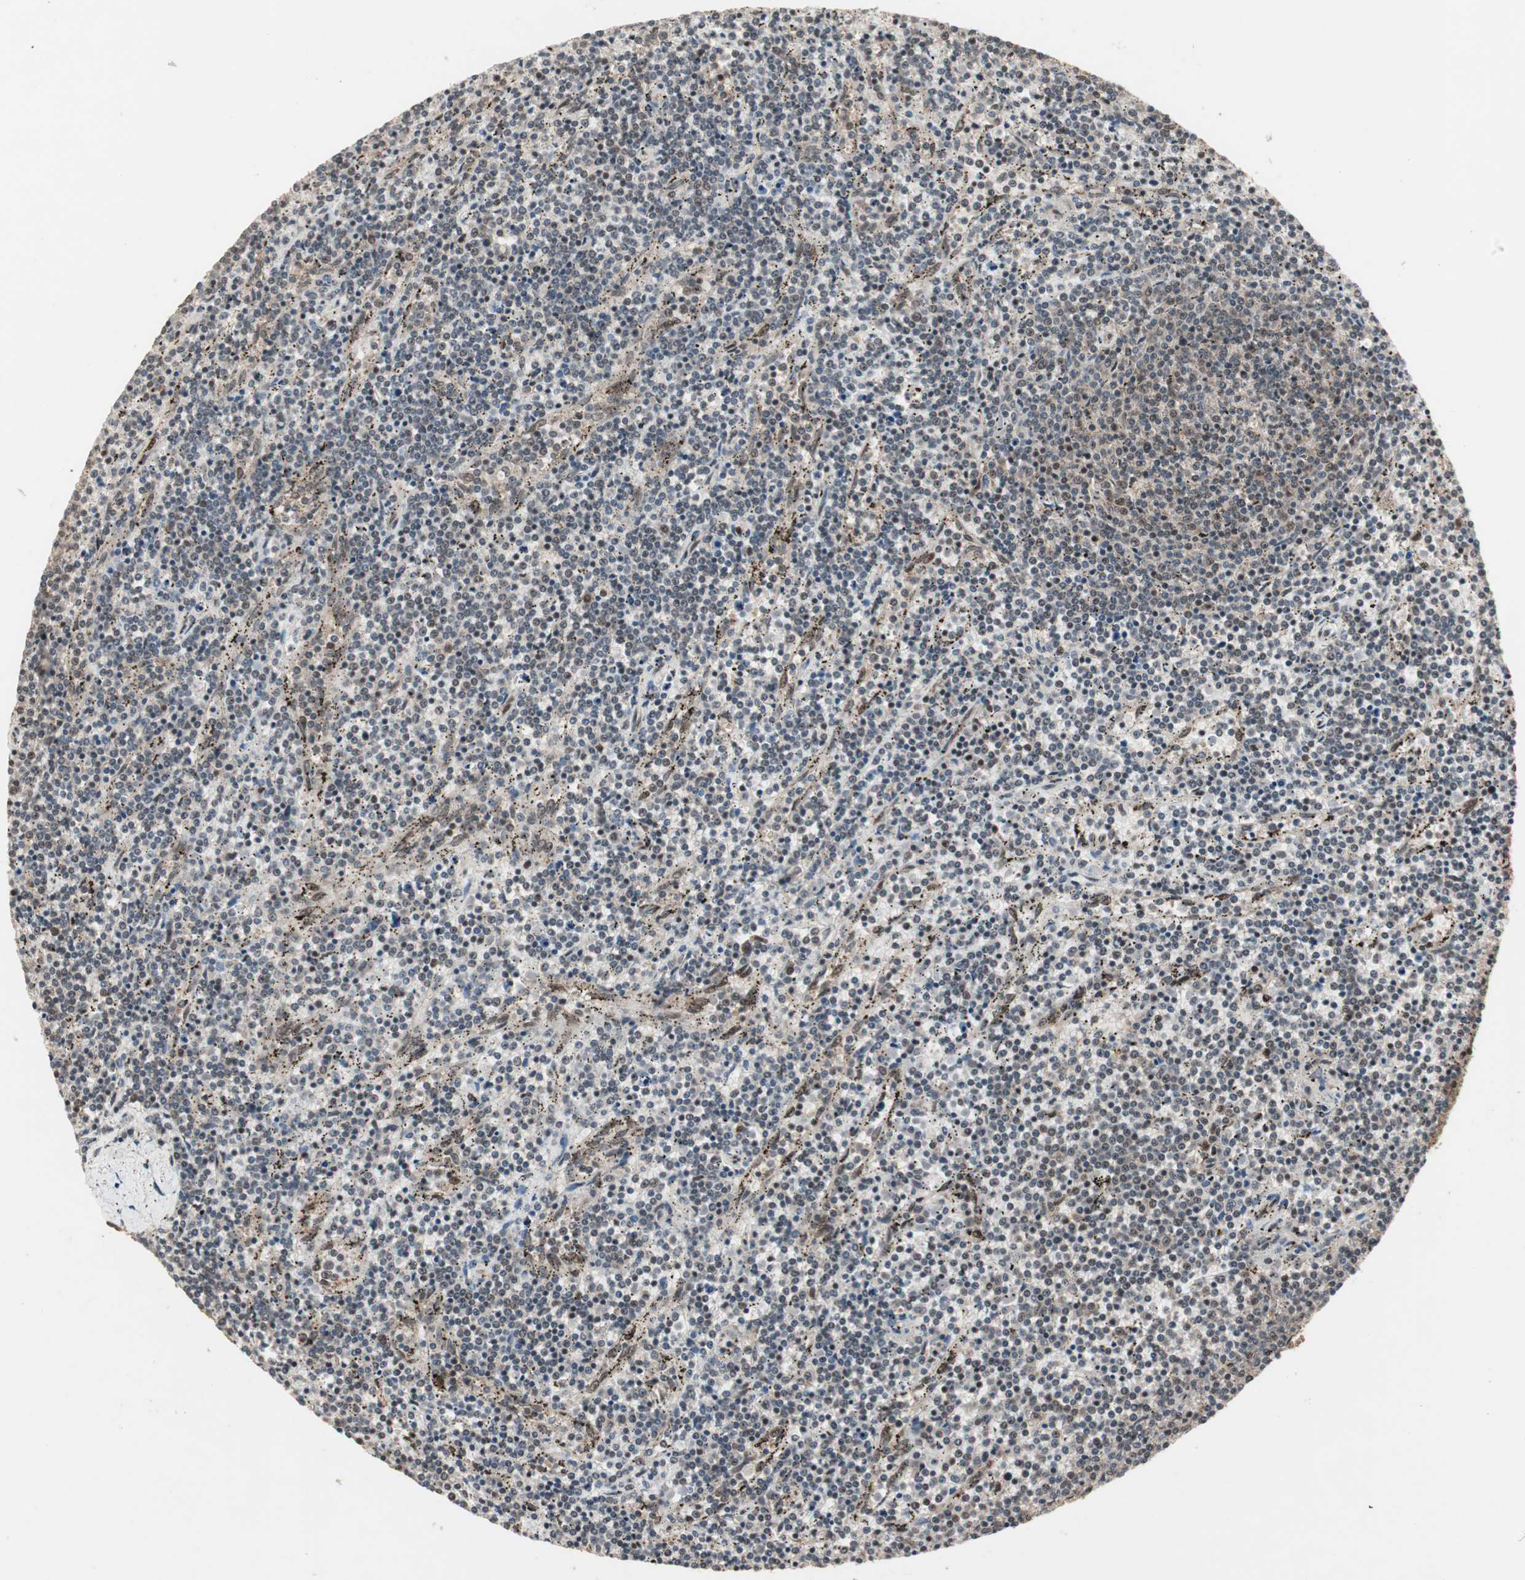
{"staining": {"intensity": "weak", "quantity": "<25%", "location": "nuclear"}, "tissue": "lymphoma", "cell_type": "Tumor cells", "image_type": "cancer", "snomed": [{"axis": "morphology", "description": "Malignant lymphoma, non-Hodgkin's type, Low grade"}, {"axis": "topography", "description": "Spleen"}], "caption": "High power microscopy histopathology image of an immunohistochemistry (IHC) image of malignant lymphoma, non-Hodgkin's type (low-grade), revealing no significant staining in tumor cells.", "gene": "CSNK2B", "patient": {"sex": "female", "age": 50}}